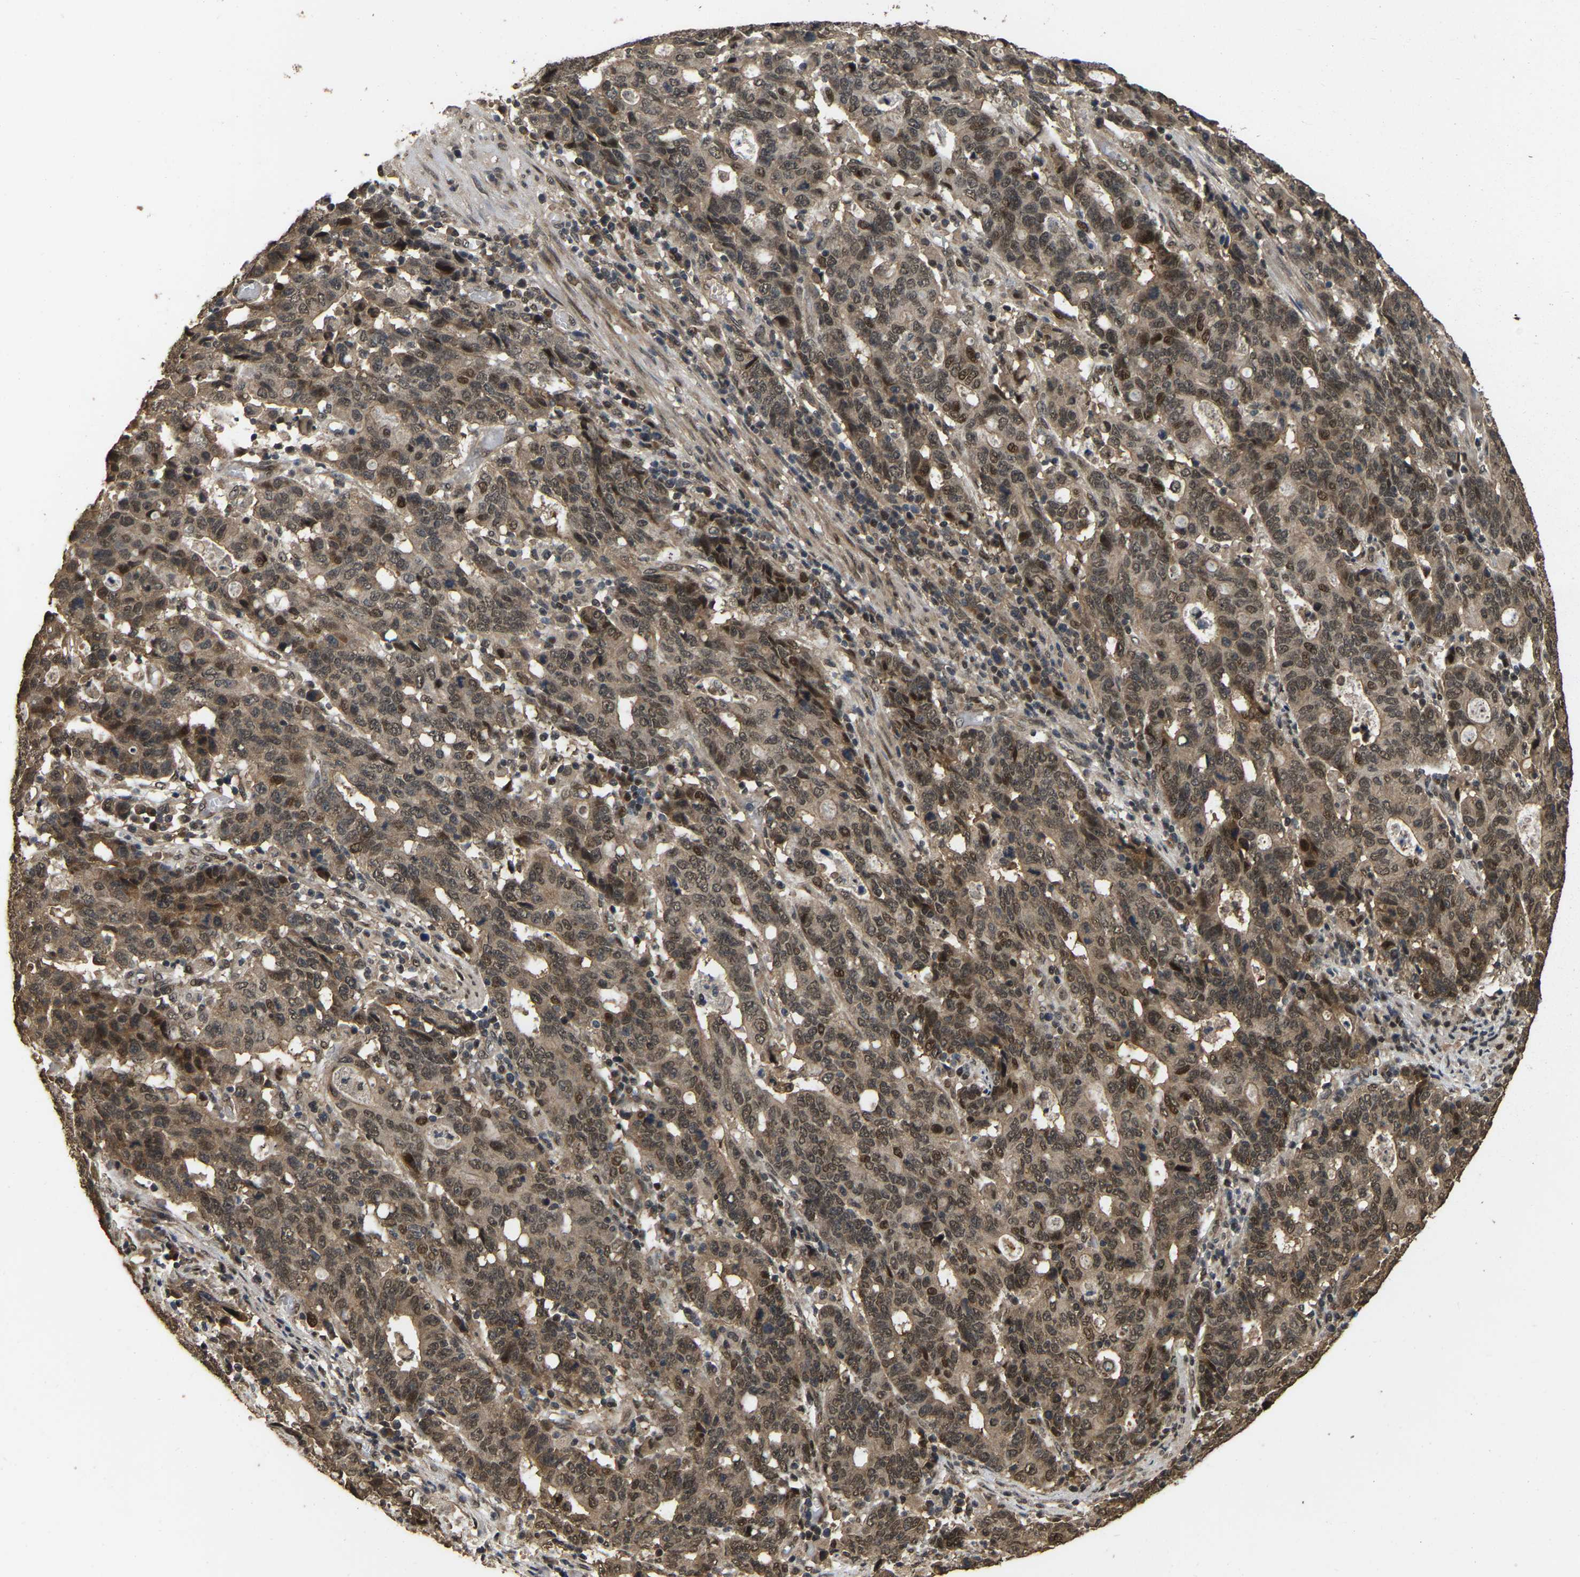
{"staining": {"intensity": "weak", "quantity": ">75%", "location": "cytoplasmic/membranous"}, "tissue": "stomach cancer", "cell_type": "Tumor cells", "image_type": "cancer", "snomed": [{"axis": "morphology", "description": "Adenocarcinoma, NOS"}, {"axis": "topography", "description": "Stomach, upper"}], "caption": "Stomach cancer (adenocarcinoma) stained for a protein displays weak cytoplasmic/membranous positivity in tumor cells.", "gene": "ARHGAP23", "patient": {"sex": "male", "age": 69}}